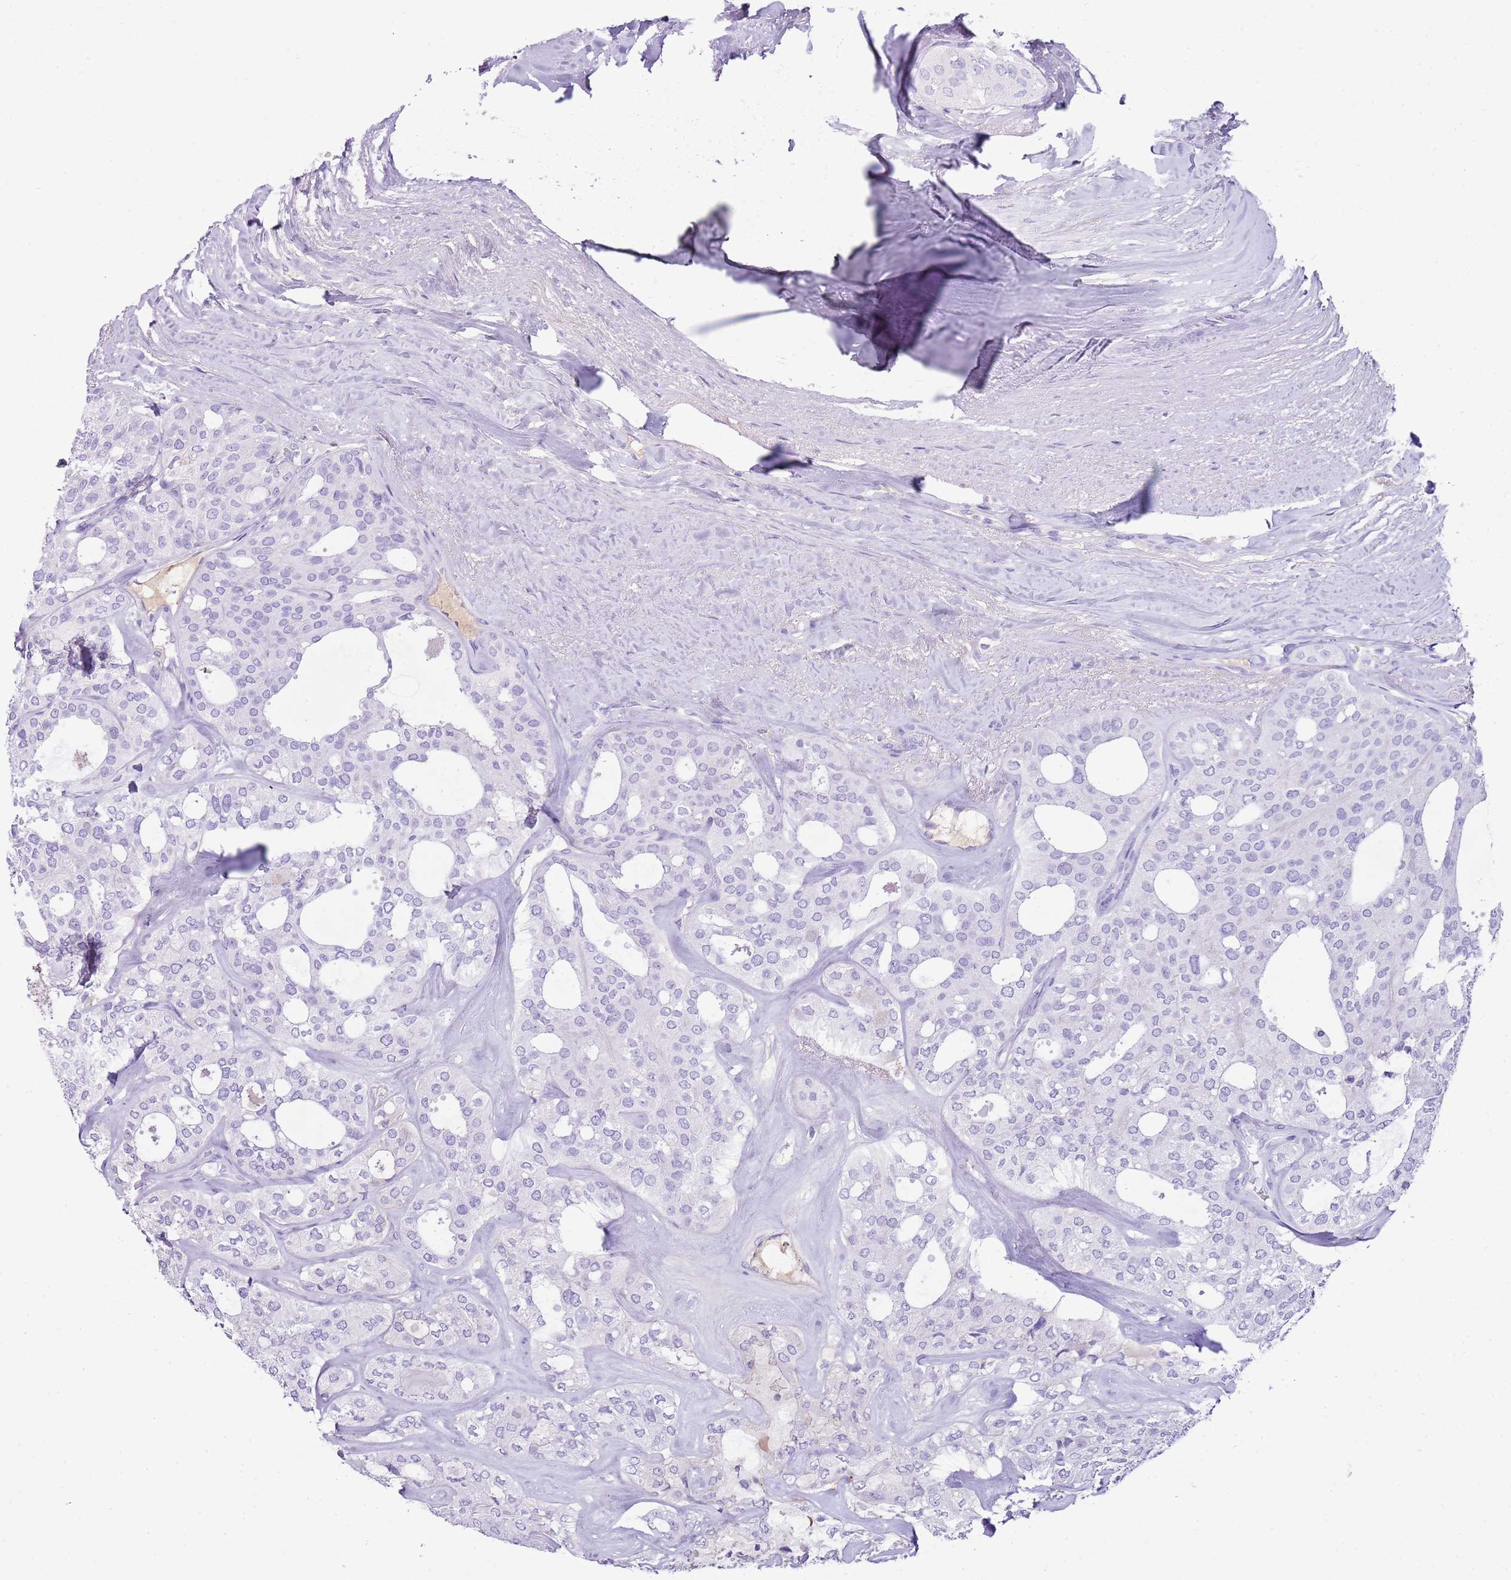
{"staining": {"intensity": "negative", "quantity": "none", "location": "none"}, "tissue": "thyroid cancer", "cell_type": "Tumor cells", "image_type": "cancer", "snomed": [{"axis": "morphology", "description": "Follicular adenoma carcinoma, NOS"}, {"axis": "topography", "description": "Thyroid gland"}], "caption": "Image shows no protein positivity in tumor cells of follicular adenoma carcinoma (thyroid) tissue. (DAB immunohistochemistry (IHC) visualized using brightfield microscopy, high magnification).", "gene": "IGKV3D-11", "patient": {"sex": "male", "age": 75}}